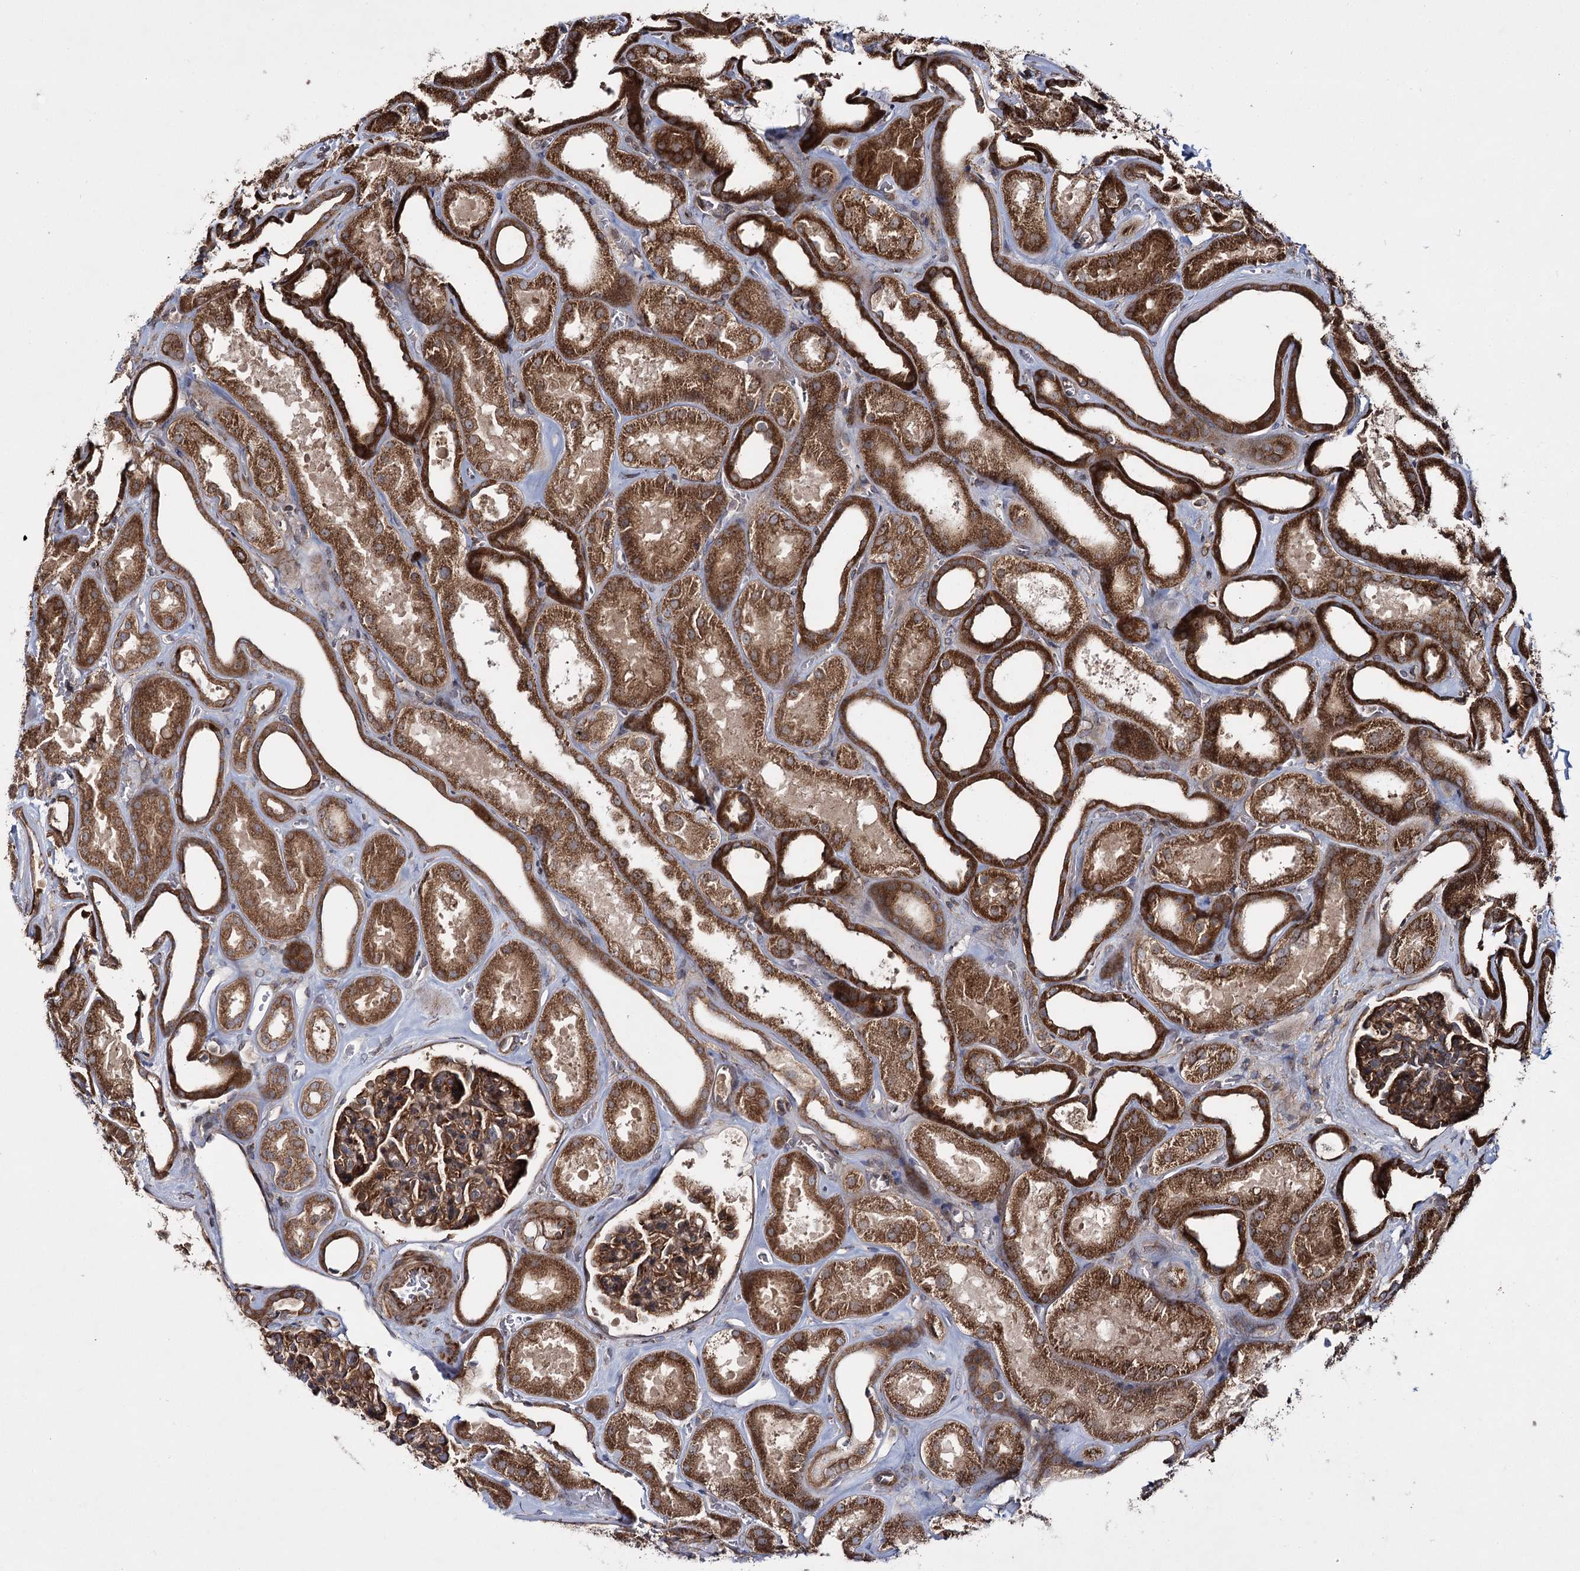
{"staining": {"intensity": "strong", "quantity": ">75%", "location": "cytoplasmic/membranous"}, "tissue": "kidney", "cell_type": "Cells in glomeruli", "image_type": "normal", "snomed": [{"axis": "morphology", "description": "Normal tissue, NOS"}, {"axis": "morphology", "description": "Adenocarcinoma, NOS"}, {"axis": "topography", "description": "Kidney"}], "caption": "Protein staining shows strong cytoplasmic/membranous positivity in about >75% of cells in glomeruli in normal kidney.", "gene": "HECTD2", "patient": {"sex": "female", "age": 68}}